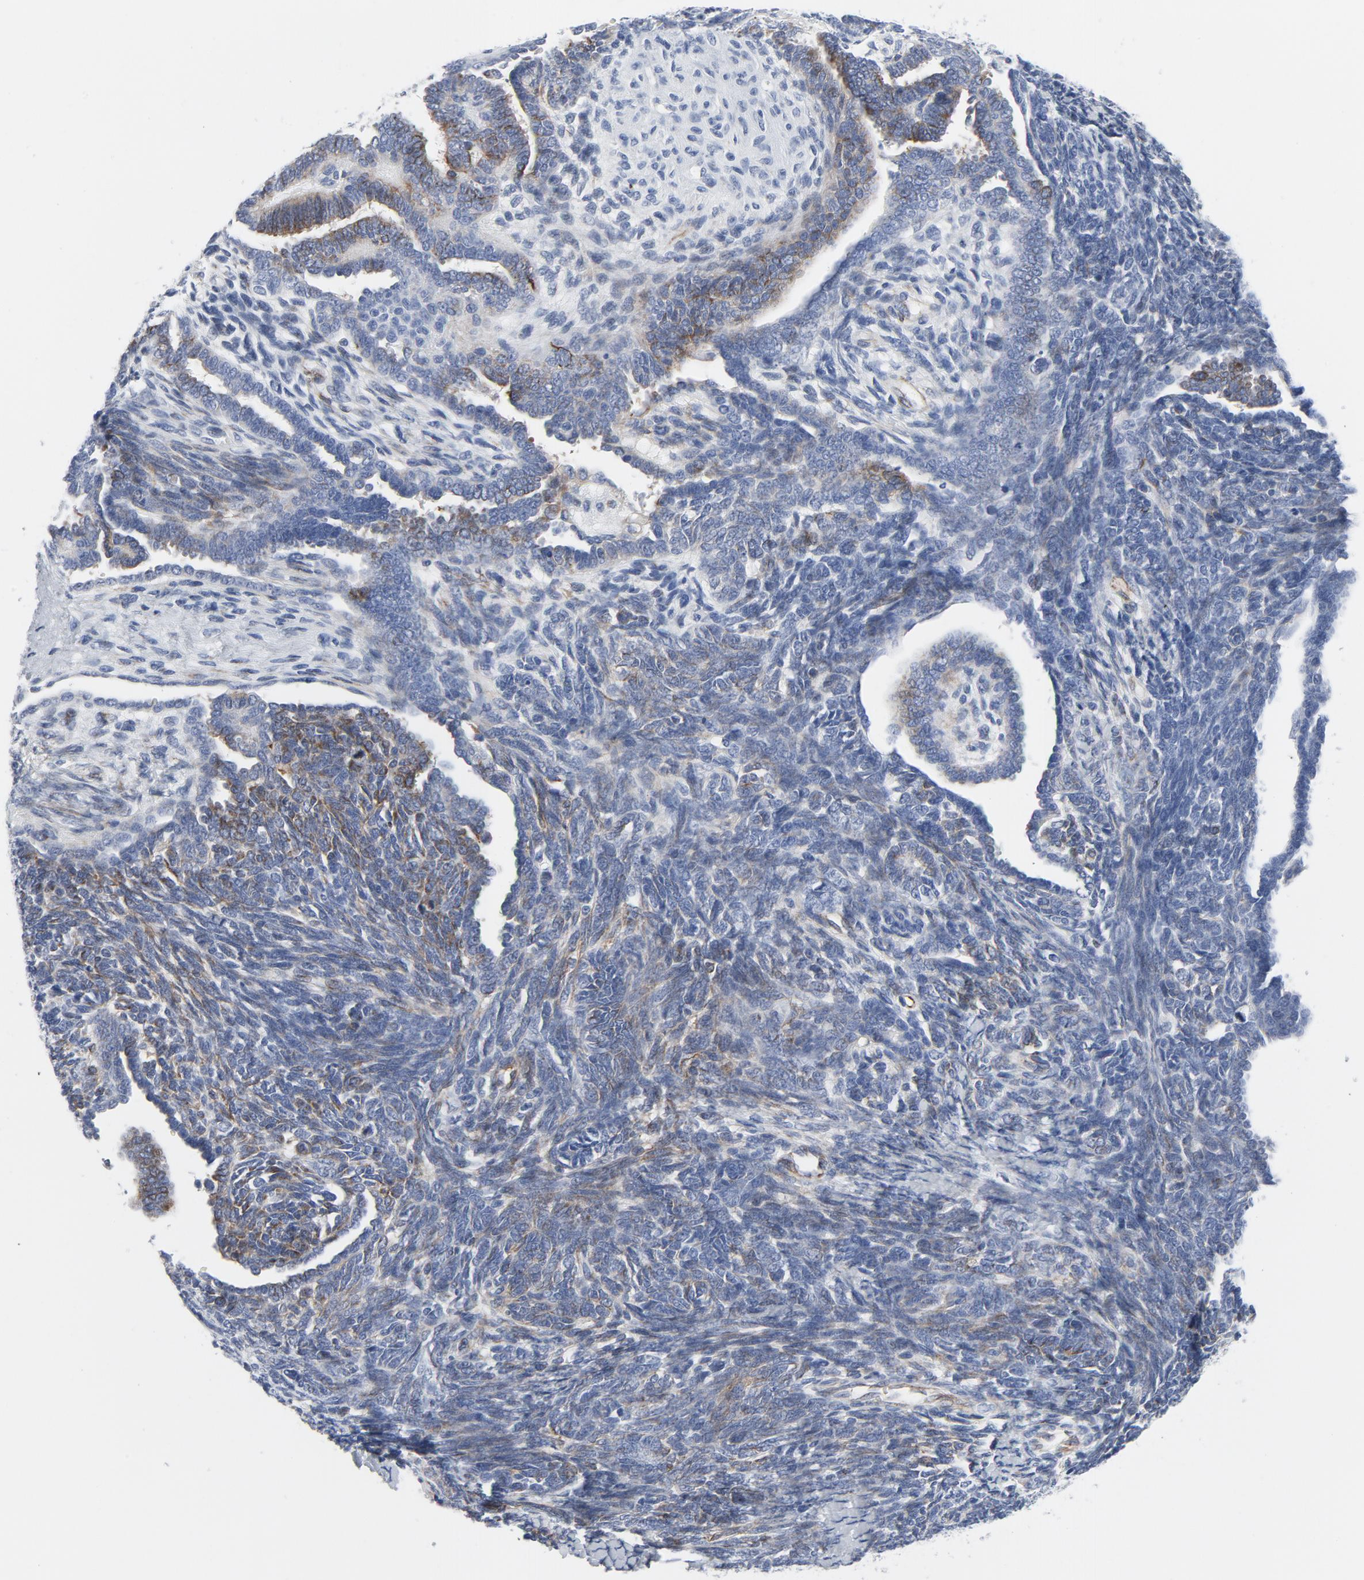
{"staining": {"intensity": "weak", "quantity": "<25%", "location": "cytoplasmic/membranous"}, "tissue": "endometrial cancer", "cell_type": "Tumor cells", "image_type": "cancer", "snomed": [{"axis": "morphology", "description": "Neoplasm, malignant, NOS"}, {"axis": "topography", "description": "Endometrium"}], "caption": "High power microscopy image of an immunohistochemistry micrograph of endometrial malignant neoplasm, revealing no significant positivity in tumor cells.", "gene": "TUBB1", "patient": {"sex": "female", "age": 74}}